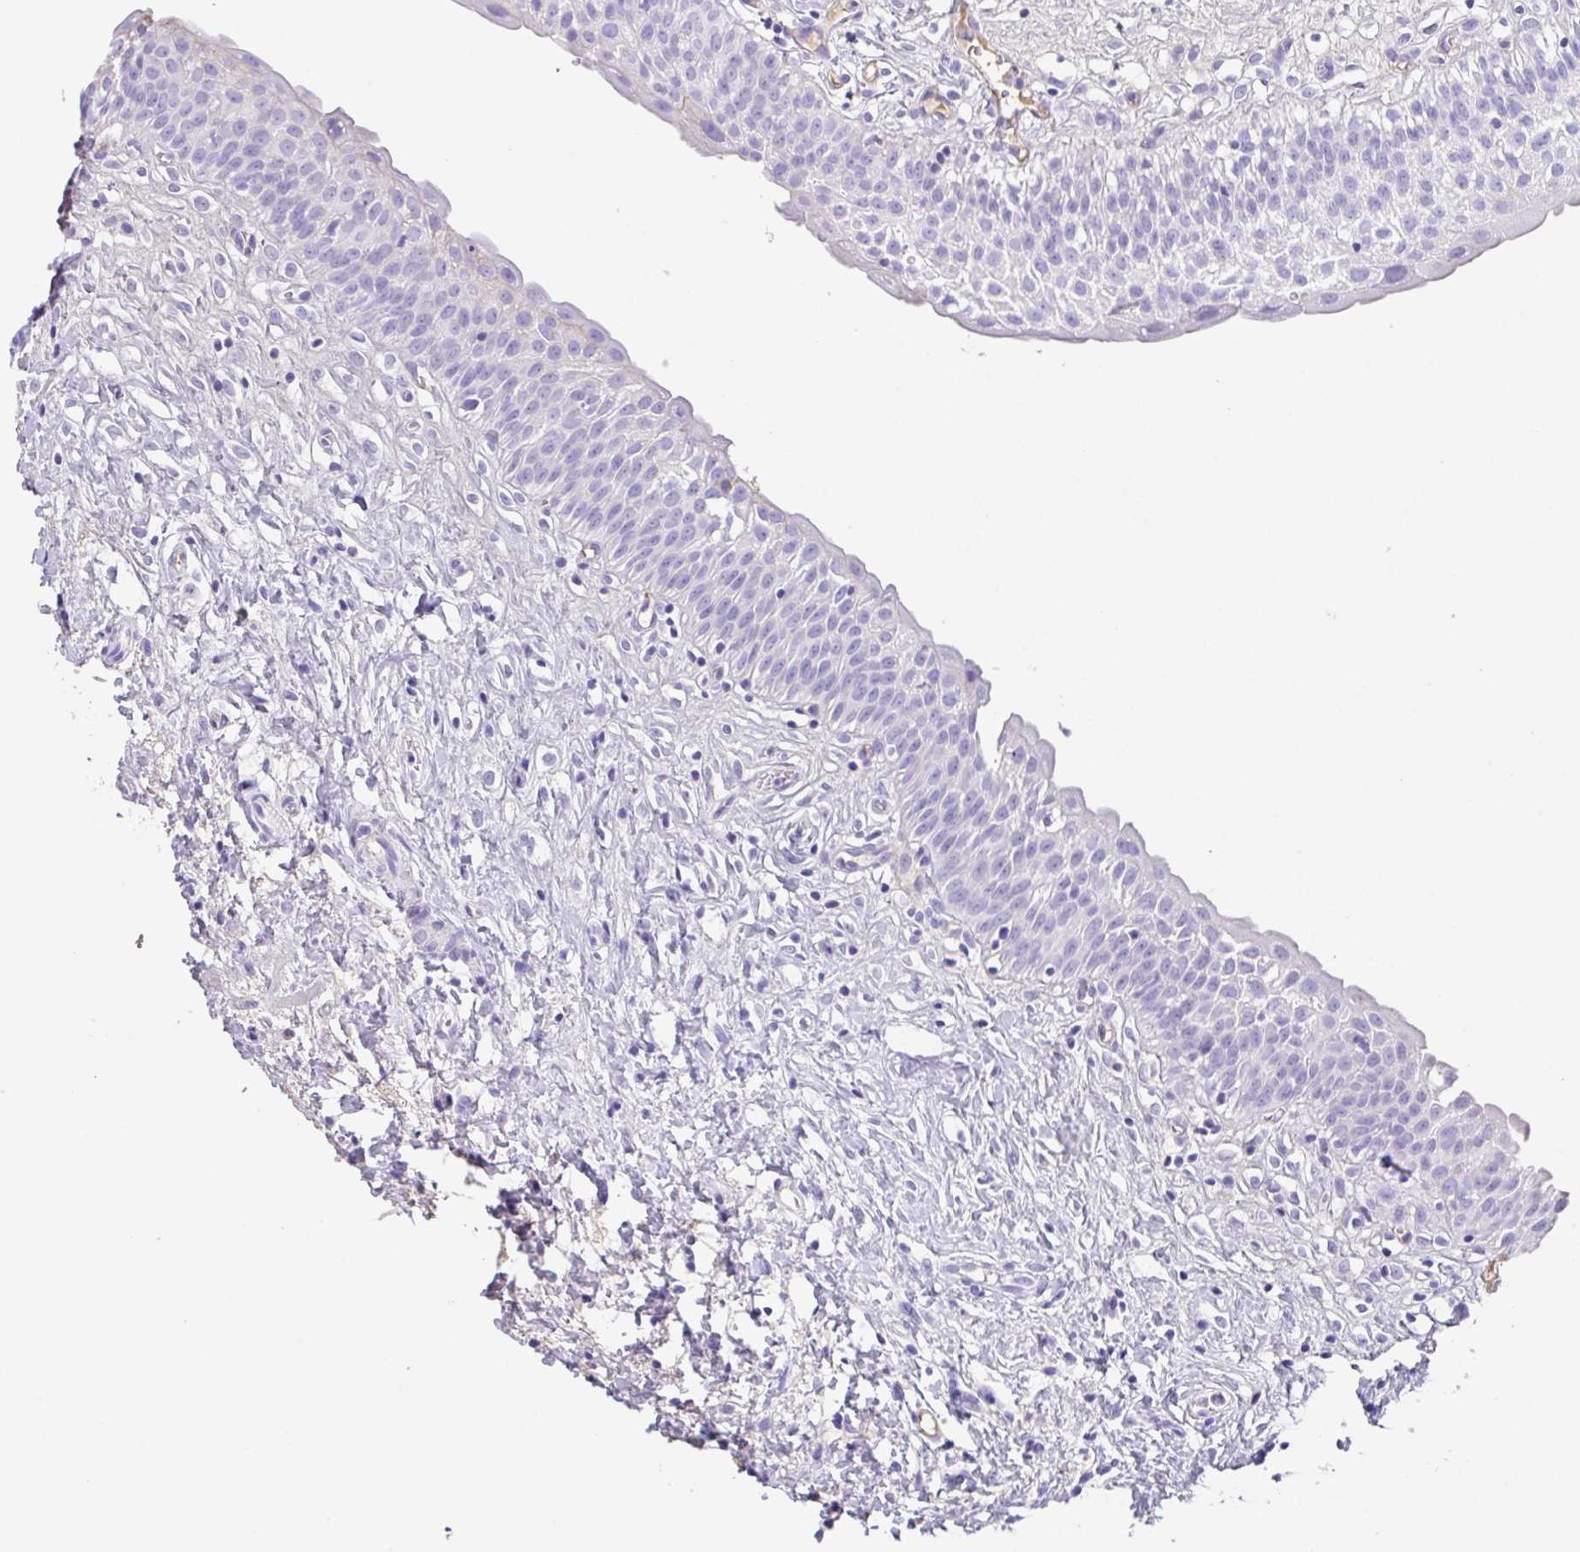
{"staining": {"intensity": "negative", "quantity": "none", "location": "none"}, "tissue": "urinary bladder", "cell_type": "Urothelial cells", "image_type": "normal", "snomed": [{"axis": "morphology", "description": "Normal tissue, NOS"}, {"axis": "topography", "description": "Urinary bladder"}], "caption": "Immunohistochemical staining of benign human urinary bladder displays no significant staining in urothelial cells.", "gene": "HOXC12", "patient": {"sex": "male", "age": 51}}